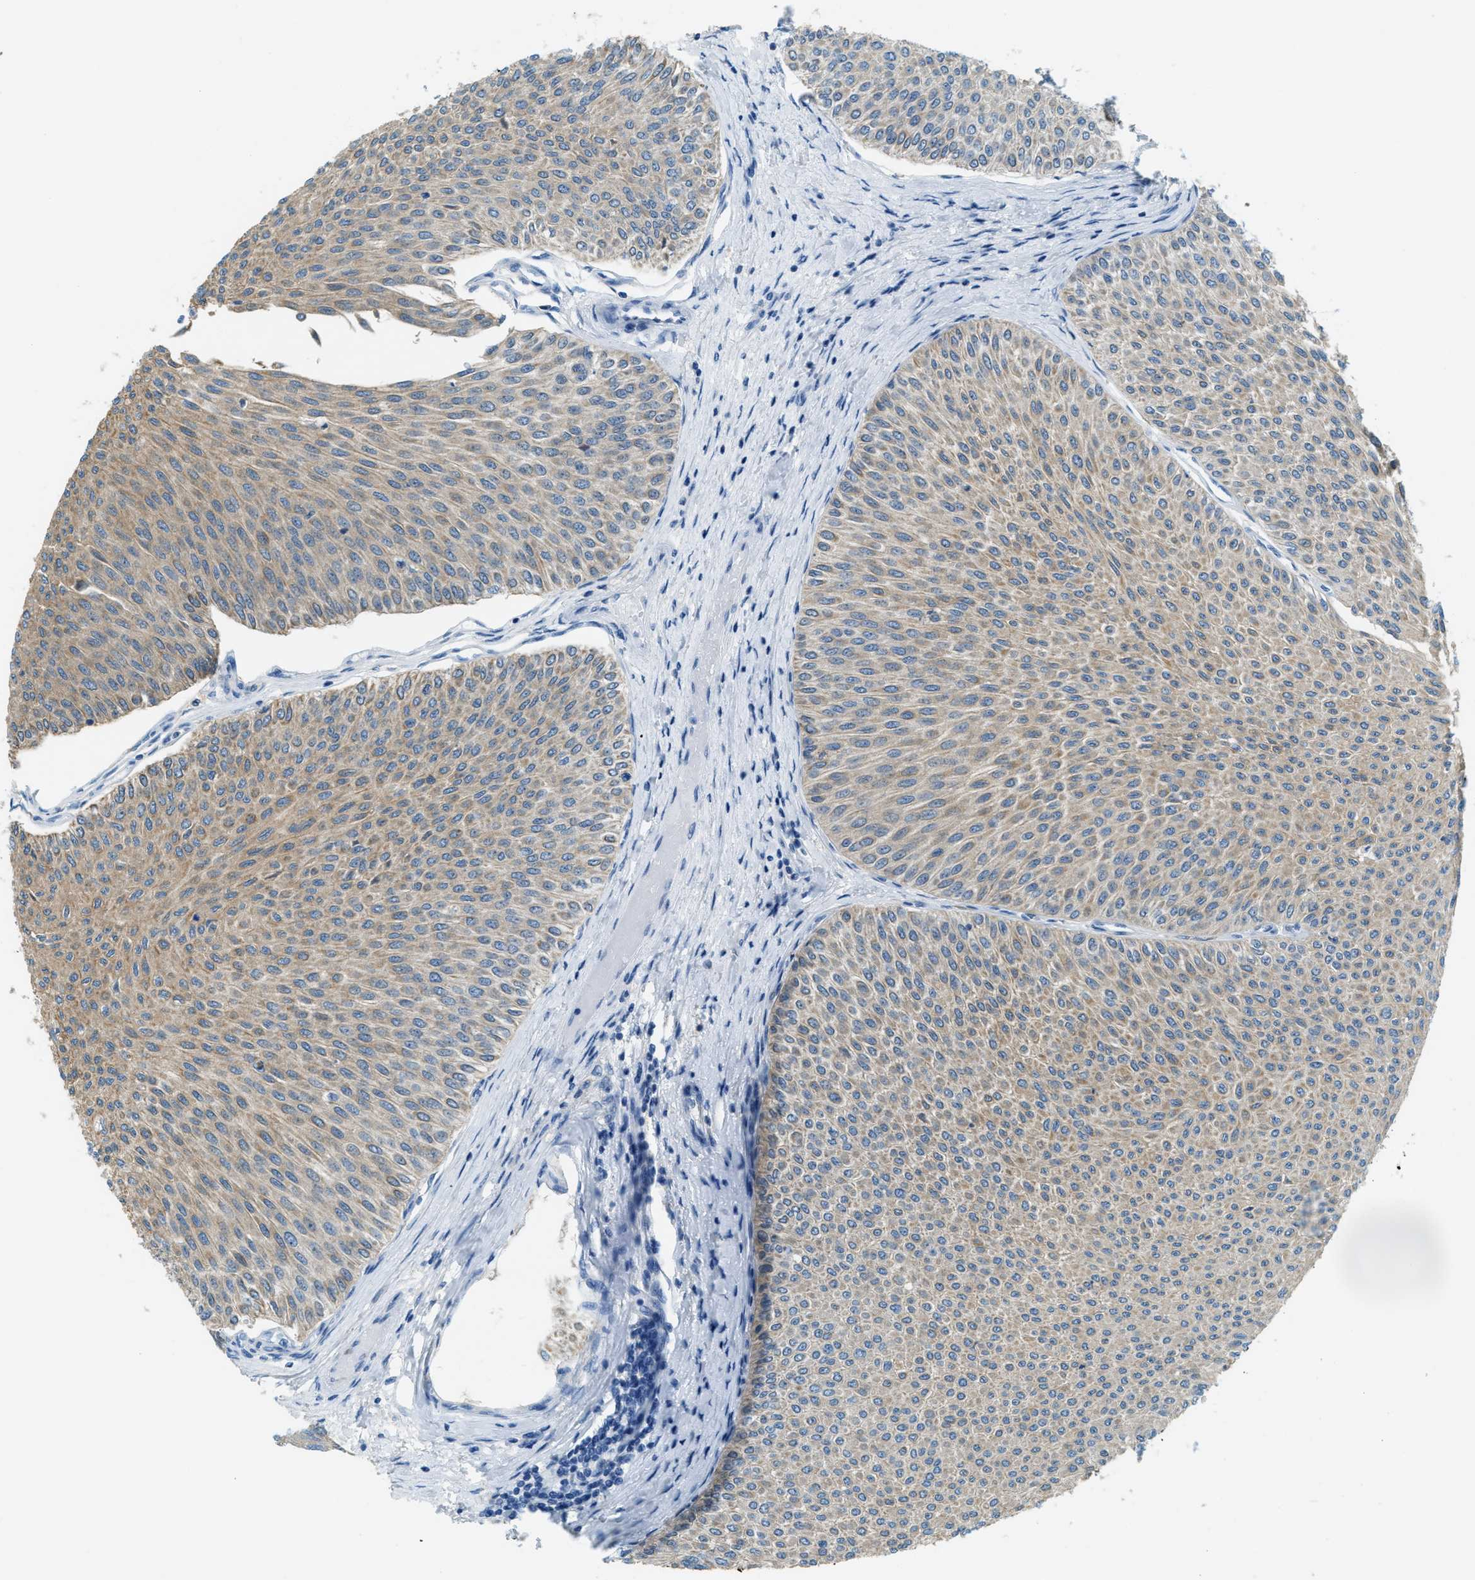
{"staining": {"intensity": "weak", "quantity": "<25%", "location": "cytoplasmic/membranous"}, "tissue": "urothelial cancer", "cell_type": "Tumor cells", "image_type": "cancer", "snomed": [{"axis": "morphology", "description": "Urothelial carcinoma, Low grade"}, {"axis": "topography", "description": "Urinary bladder"}], "caption": "DAB (3,3'-diaminobenzidine) immunohistochemical staining of low-grade urothelial carcinoma displays no significant expression in tumor cells. (DAB (3,3'-diaminobenzidine) immunohistochemistry (IHC) visualized using brightfield microscopy, high magnification).", "gene": "MATCAP2", "patient": {"sex": "male", "age": 78}}